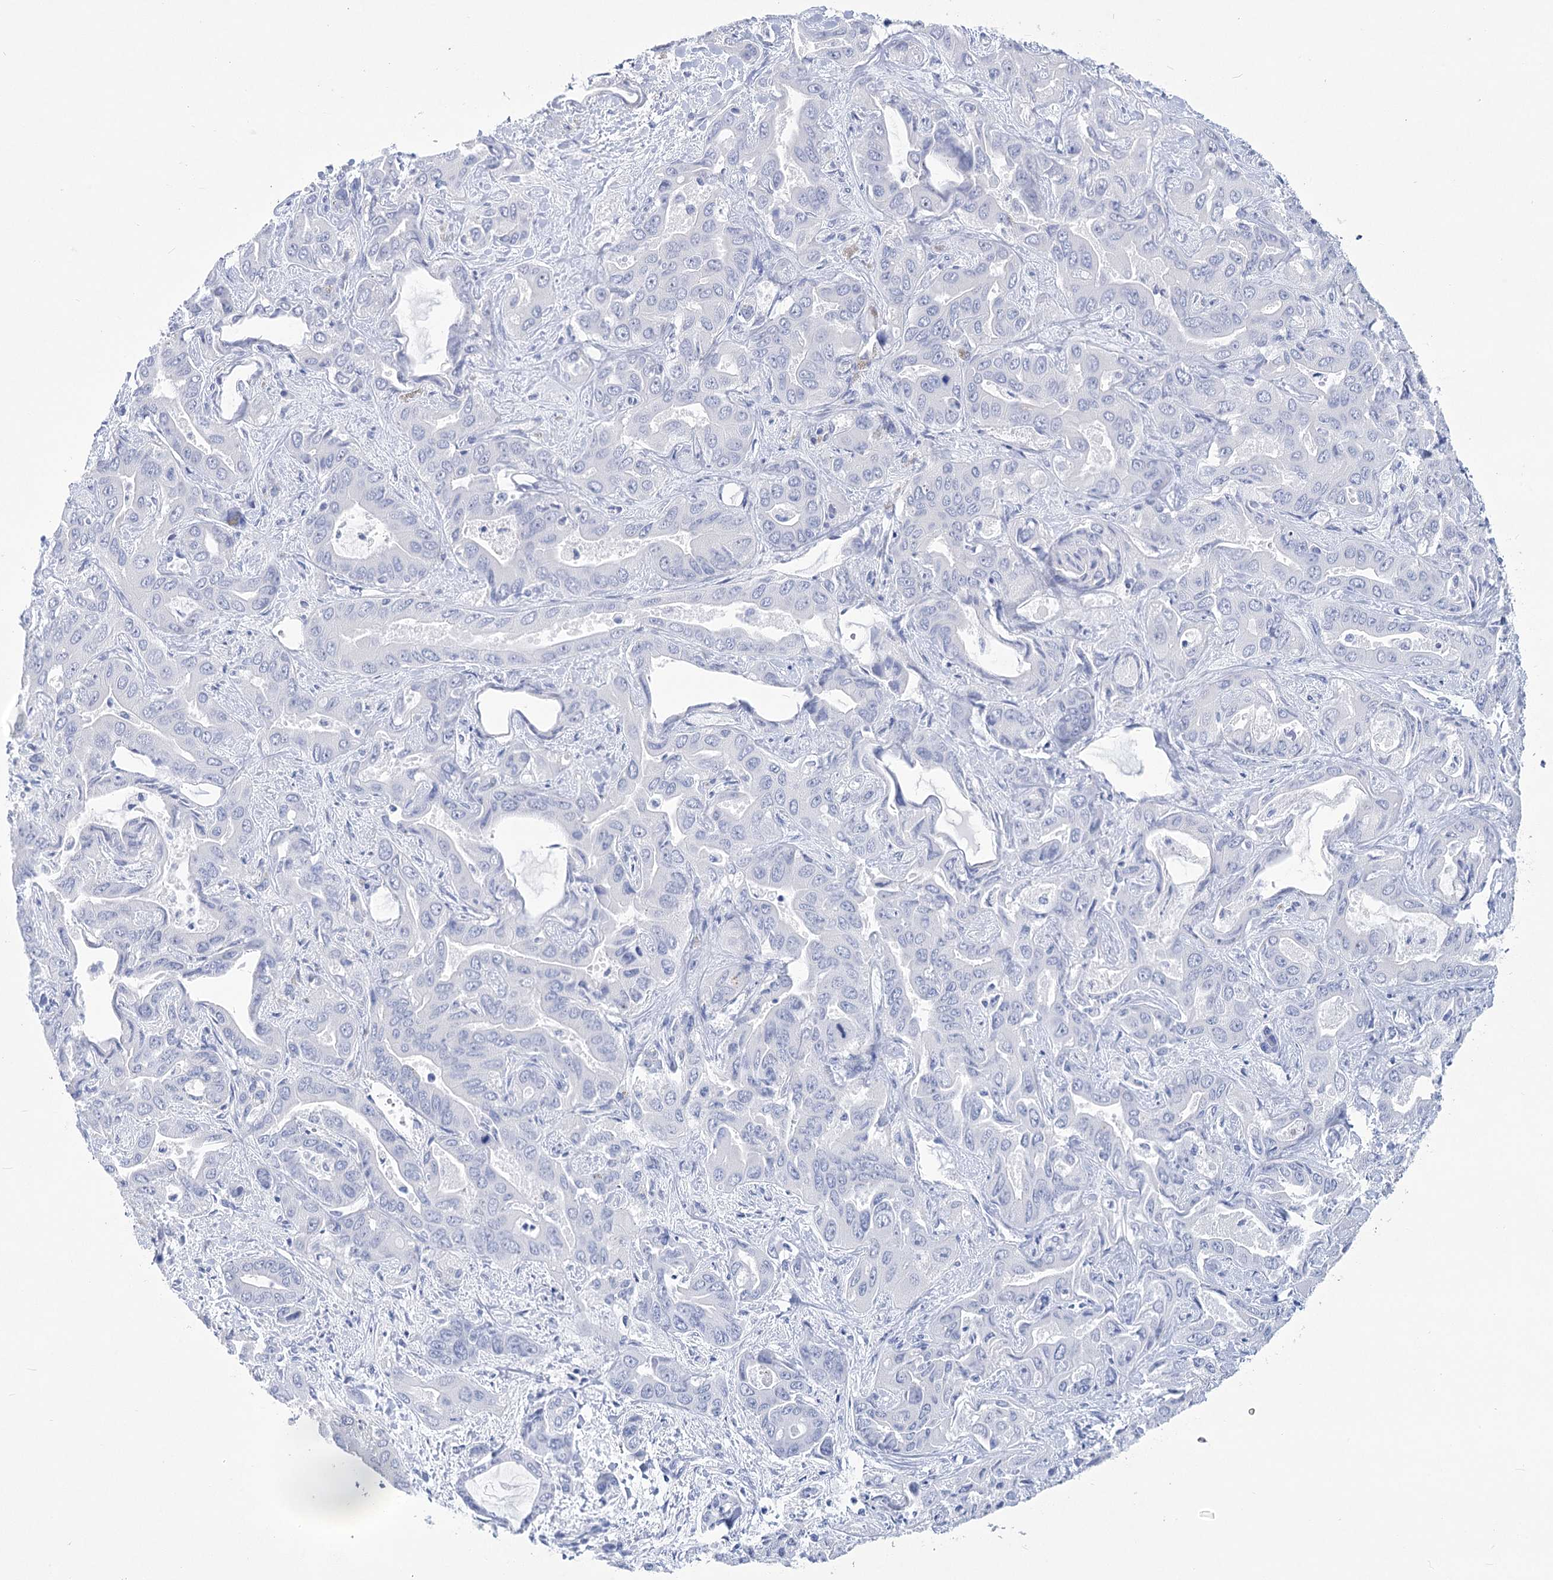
{"staining": {"intensity": "negative", "quantity": "none", "location": "none"}, "tissue": "liver cancer", "cell_type": "Tumor cells", "image_type": "cancer", "snomed": [{"axis": "morphology", "description": "Cholangiocarcinoma"}, {"axis": "topography", "description": "Liver"}], "caption": "Immunohistochemistry photomicrograph of neoplastic tissue: human cholangiocarcinoma (liver) stained with DAB reveals no significant protein positivity in tumor cells.", "gene": "PCDHA1", "patient": {"sex": "female", "age": 52}}